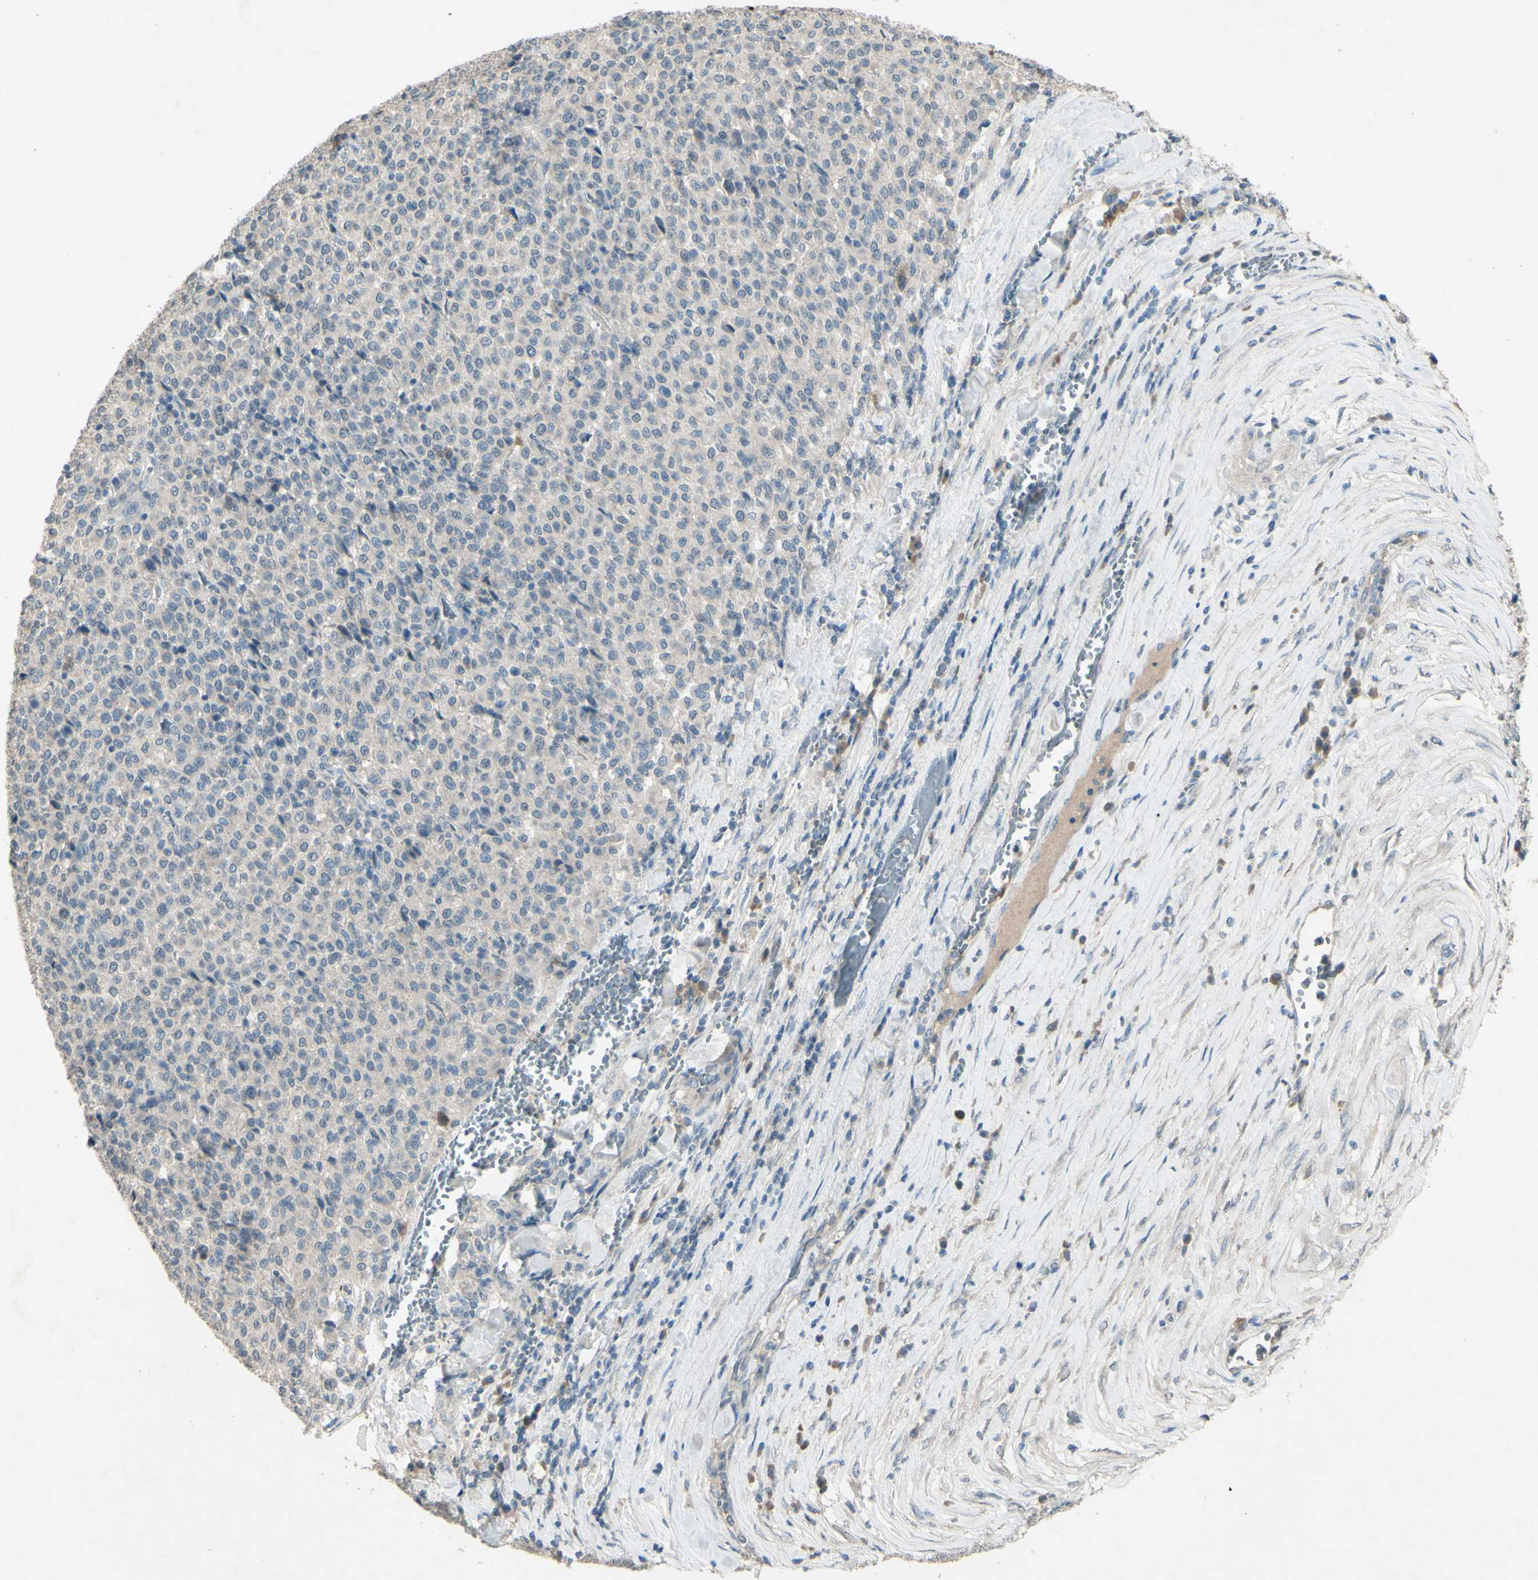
{"staining": {"intensity": "negative", "quantity": "none", "location": "none"}, "tissue": "melanoma", "cell_type": "Tumor cells", "image_type": "cancer", "snomed": [{"axis": "morphology", "description": "Malignant melanoma, Metastatic site"}, {"axis": "topography", "description": "Pancreas"}], "caption": "Human malignant melanoma (metastatic site) stained for a protein using IHC exhibits no staining in tumor cells.", "gene": "TIMM21", "patient": {"sex": "female", "age": 30}}